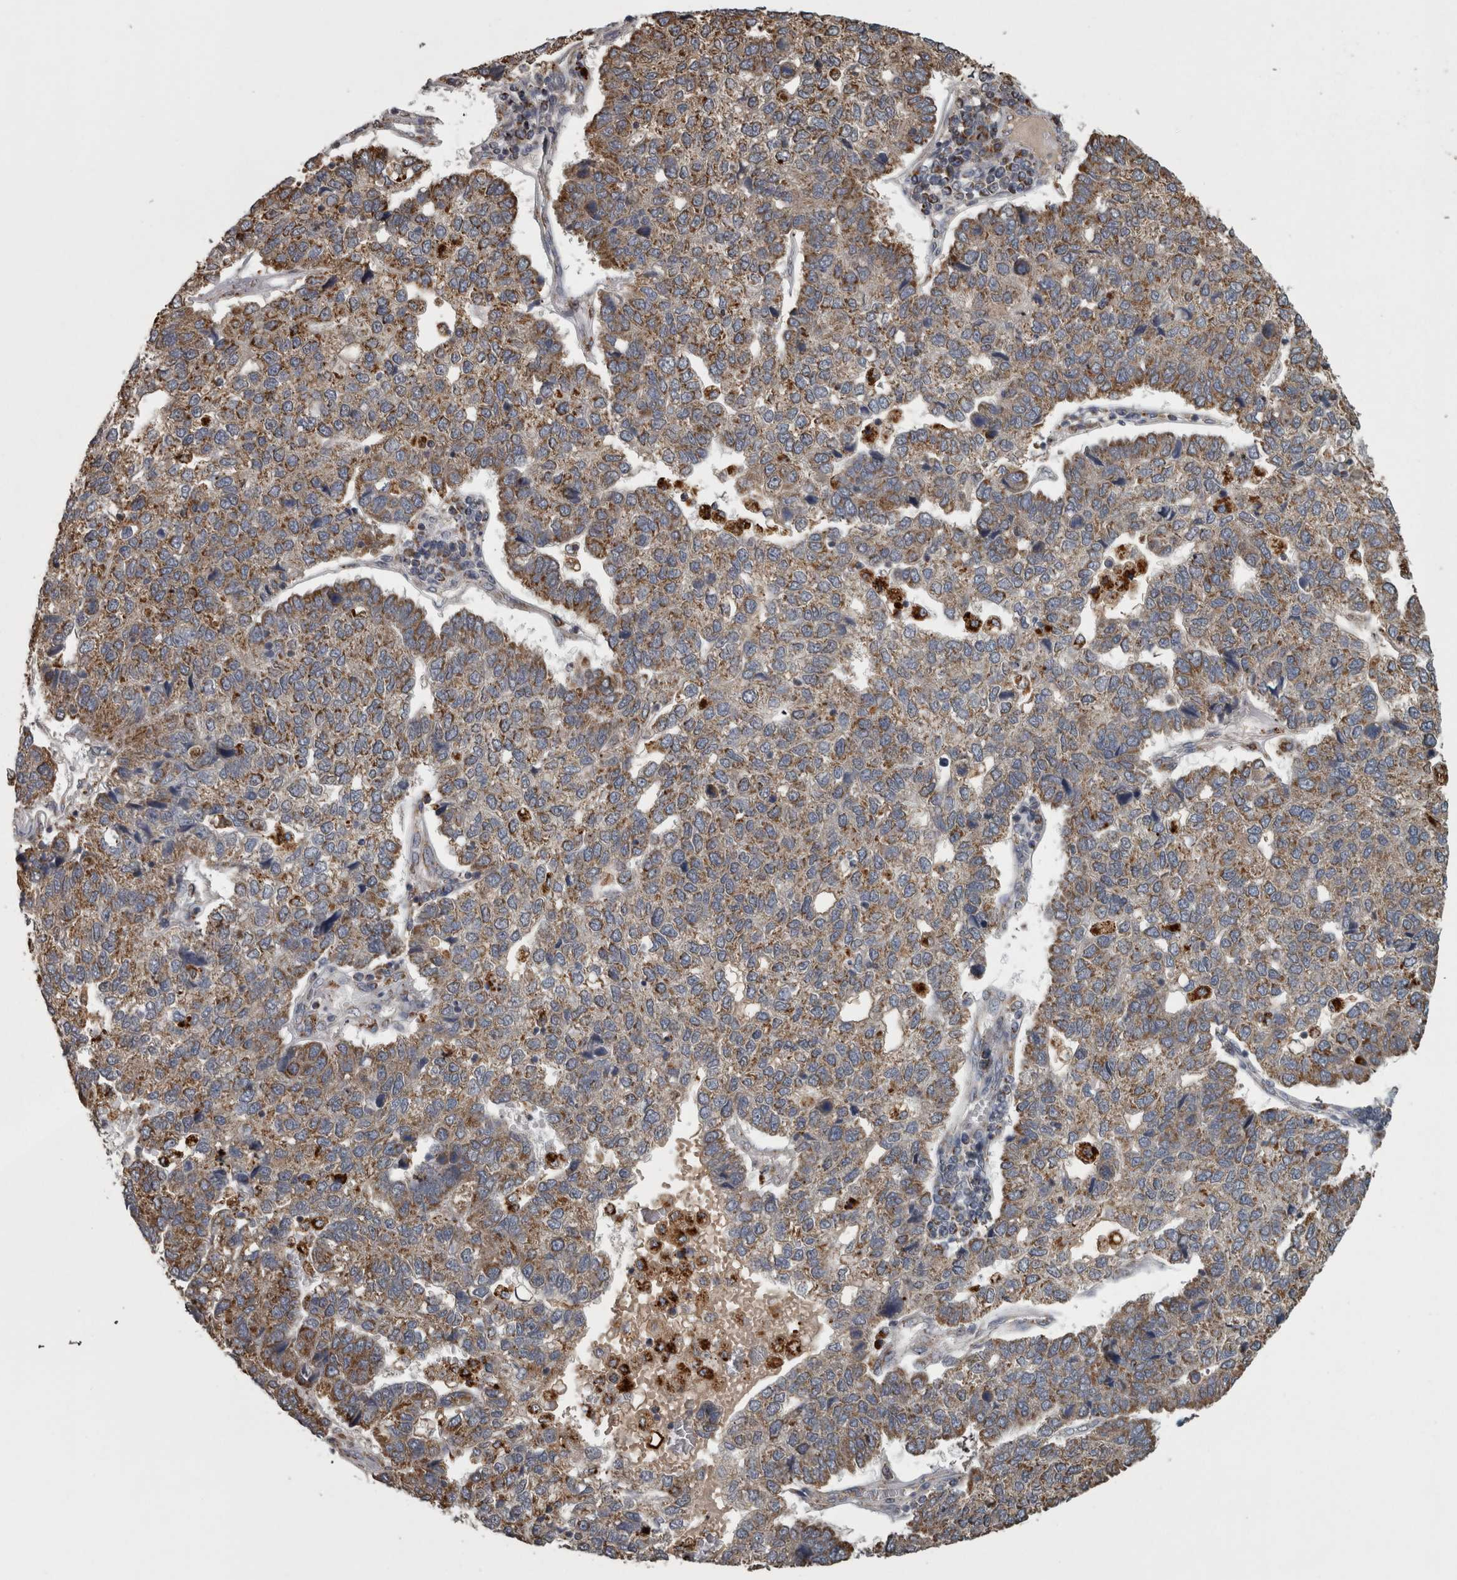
{"staining": {"intensity": "moderate", "quantity": ">75%", "location": "cytoplasmic/membranous"}, "tissue": "pancreatic cancer", "cell_type": "Tumor cells", "image_type": "cancer", "snomed": [{"axis": "morphology", "description": "Adenocarcinoma, NOS"}, {"axis": "topography", "description": "Pancreas"}], "caption": "Approximately >75% of tumor cells in pancreatic cancer demonstrate moderate cytoplasmic/membranous protein staining as visualized by brown immunohistochemical staining.", "gene": "FRK", "patient": {"sex": "female", "age": 61}}